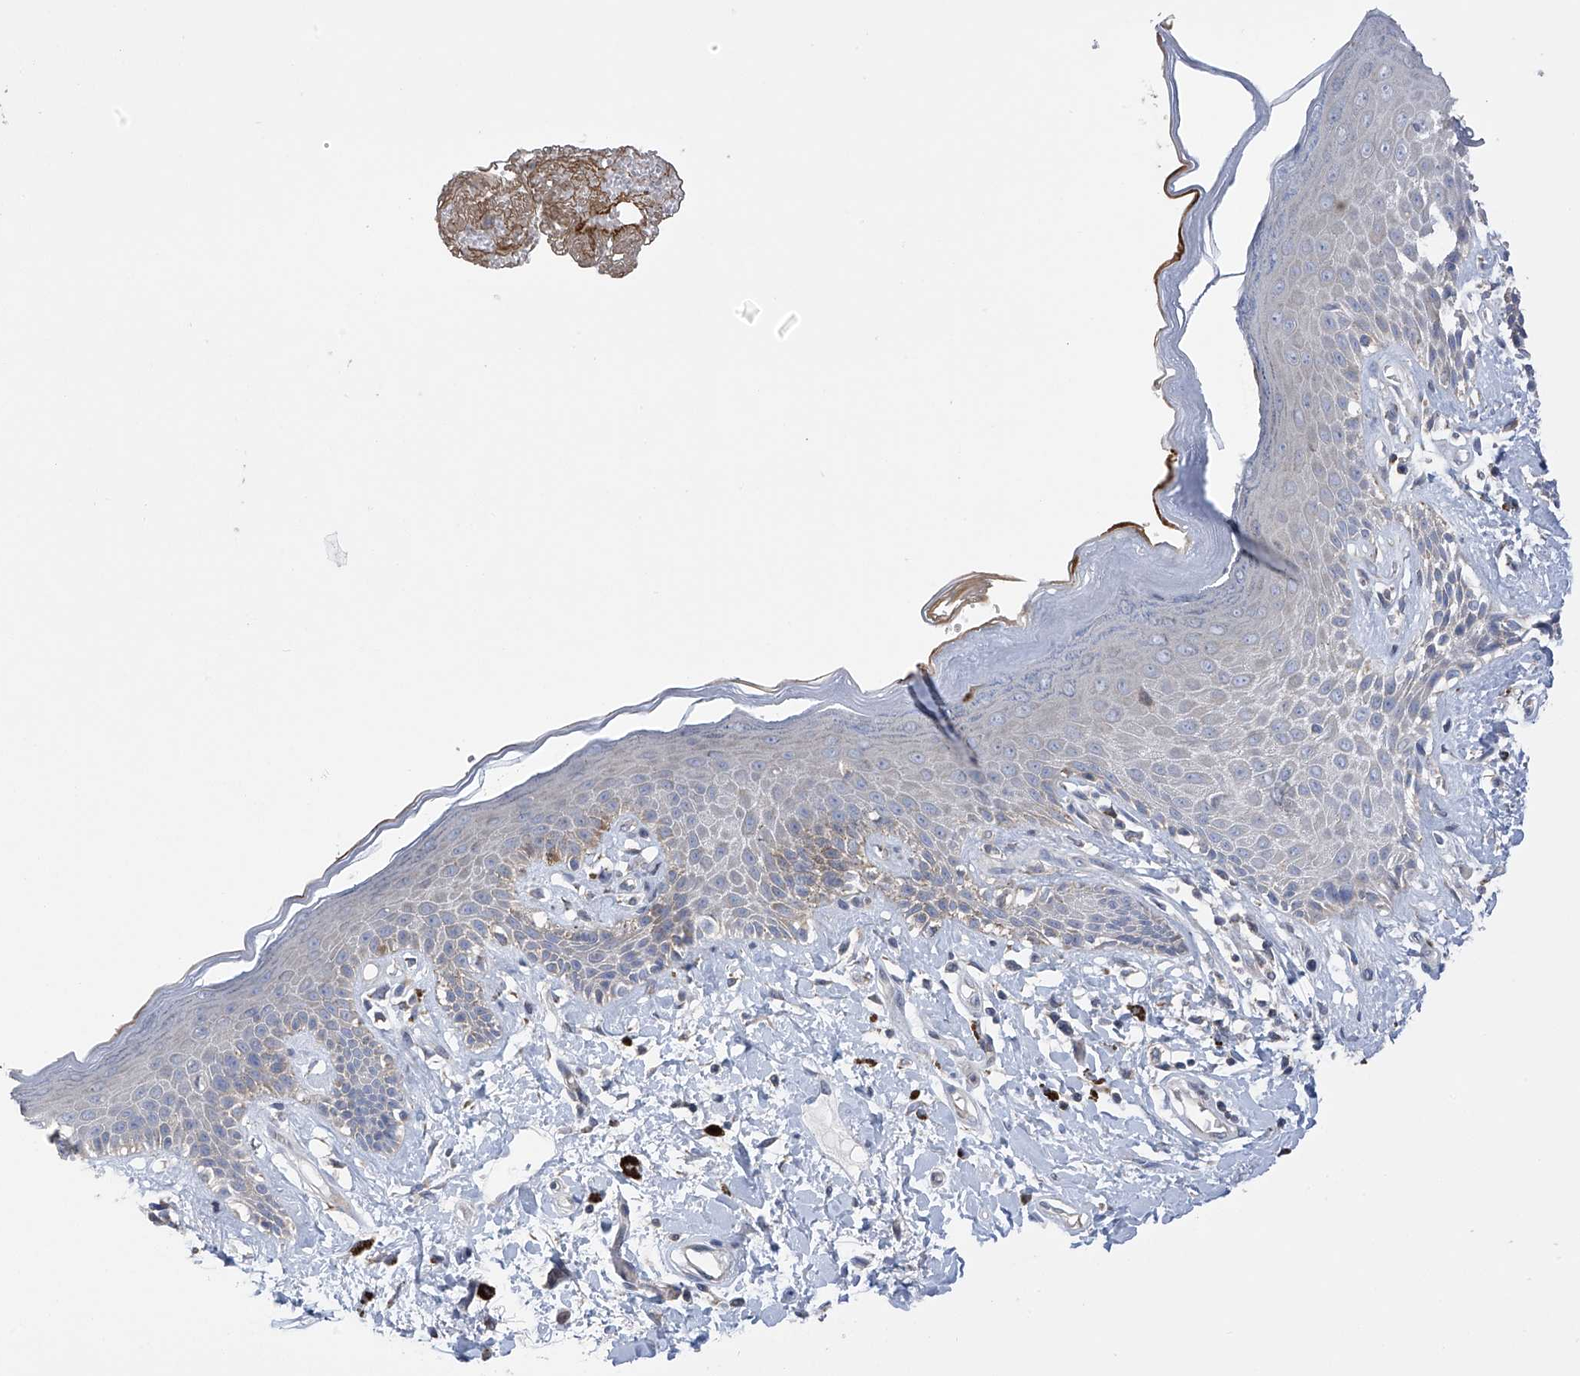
{"staining": {"intensity": "moderate", "quantity": "<25%", "location": "cytoplasmic/membranous"}, "tissue": "skin", "cell_type": "Epidermal cells", "image_type": "normal", "snomed": [{"axis": "morphology", "description": "Normal tissue, NOS"}, {"axis": "topography", "description": "Anal"}], "caption": "This image reveals immunohistochemistry (IHC) staining of unremarkable human skin, with low moderate cytoplasmic/membranous staining in about <25% of epidermal cells.", "gene": "SLCO4A1", "patient": {"sex": "female", "age": 78}}